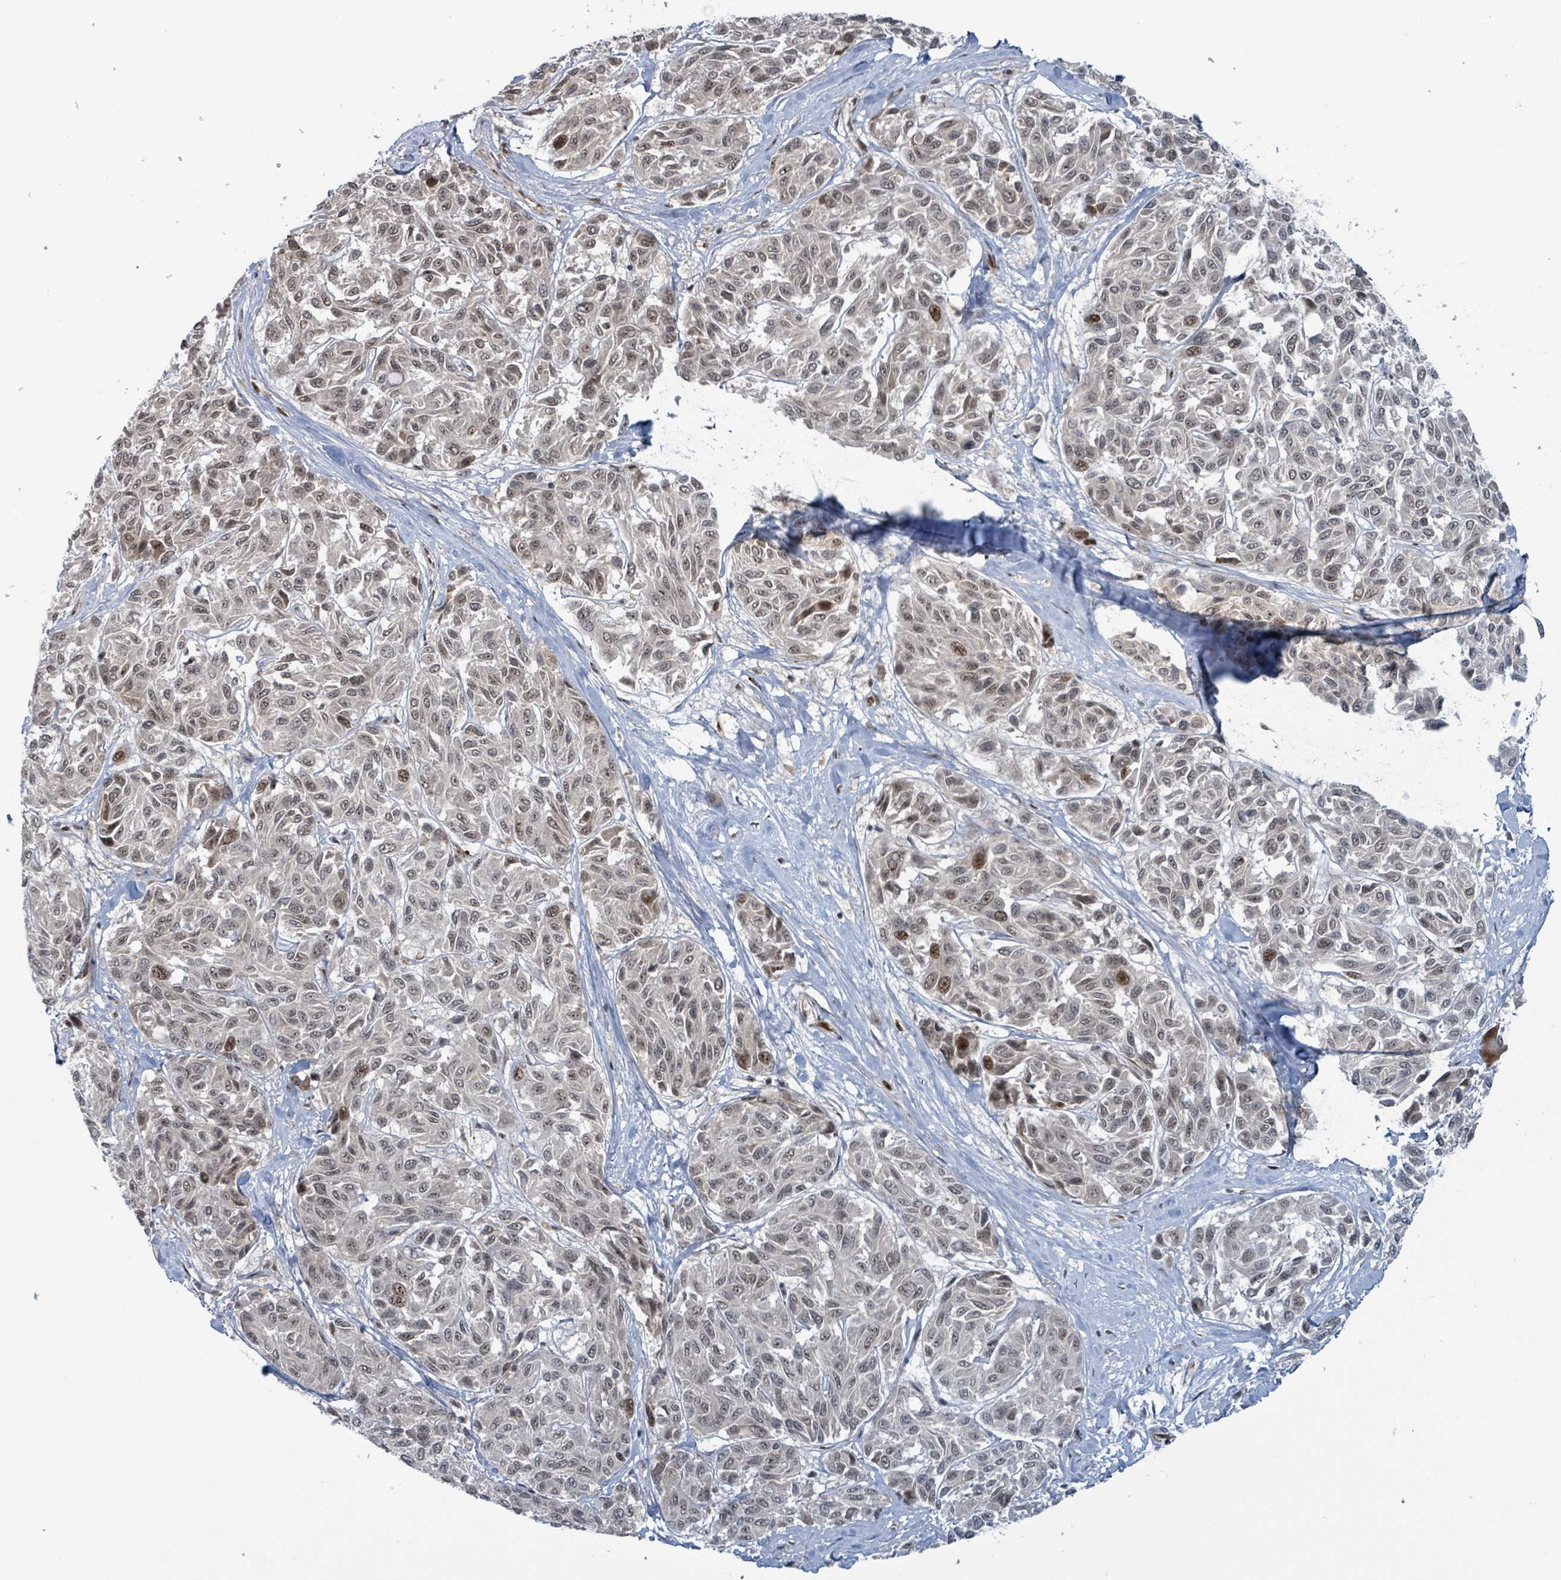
{"staining": {"intensity": "moderate", "quantity": "<25%", "location": "nuclear"}, "tissue": "melanoma", "cell_type": "Tumor cells", "image_type": "cancer", "snomed": [{"axis": "morphology", "description": "Malignant melanoma, NOS"}, {"axis": "topography", "description": "Skin"}], "caption": "High-power microscopy captured an immunohistochemistry (IHC) photomicrograph of melanoma, revealing moderate nuclear expression in about <25% of tumor cells.", "gene": "KLF3", "patient": {"sex": "female", "age": 66}}